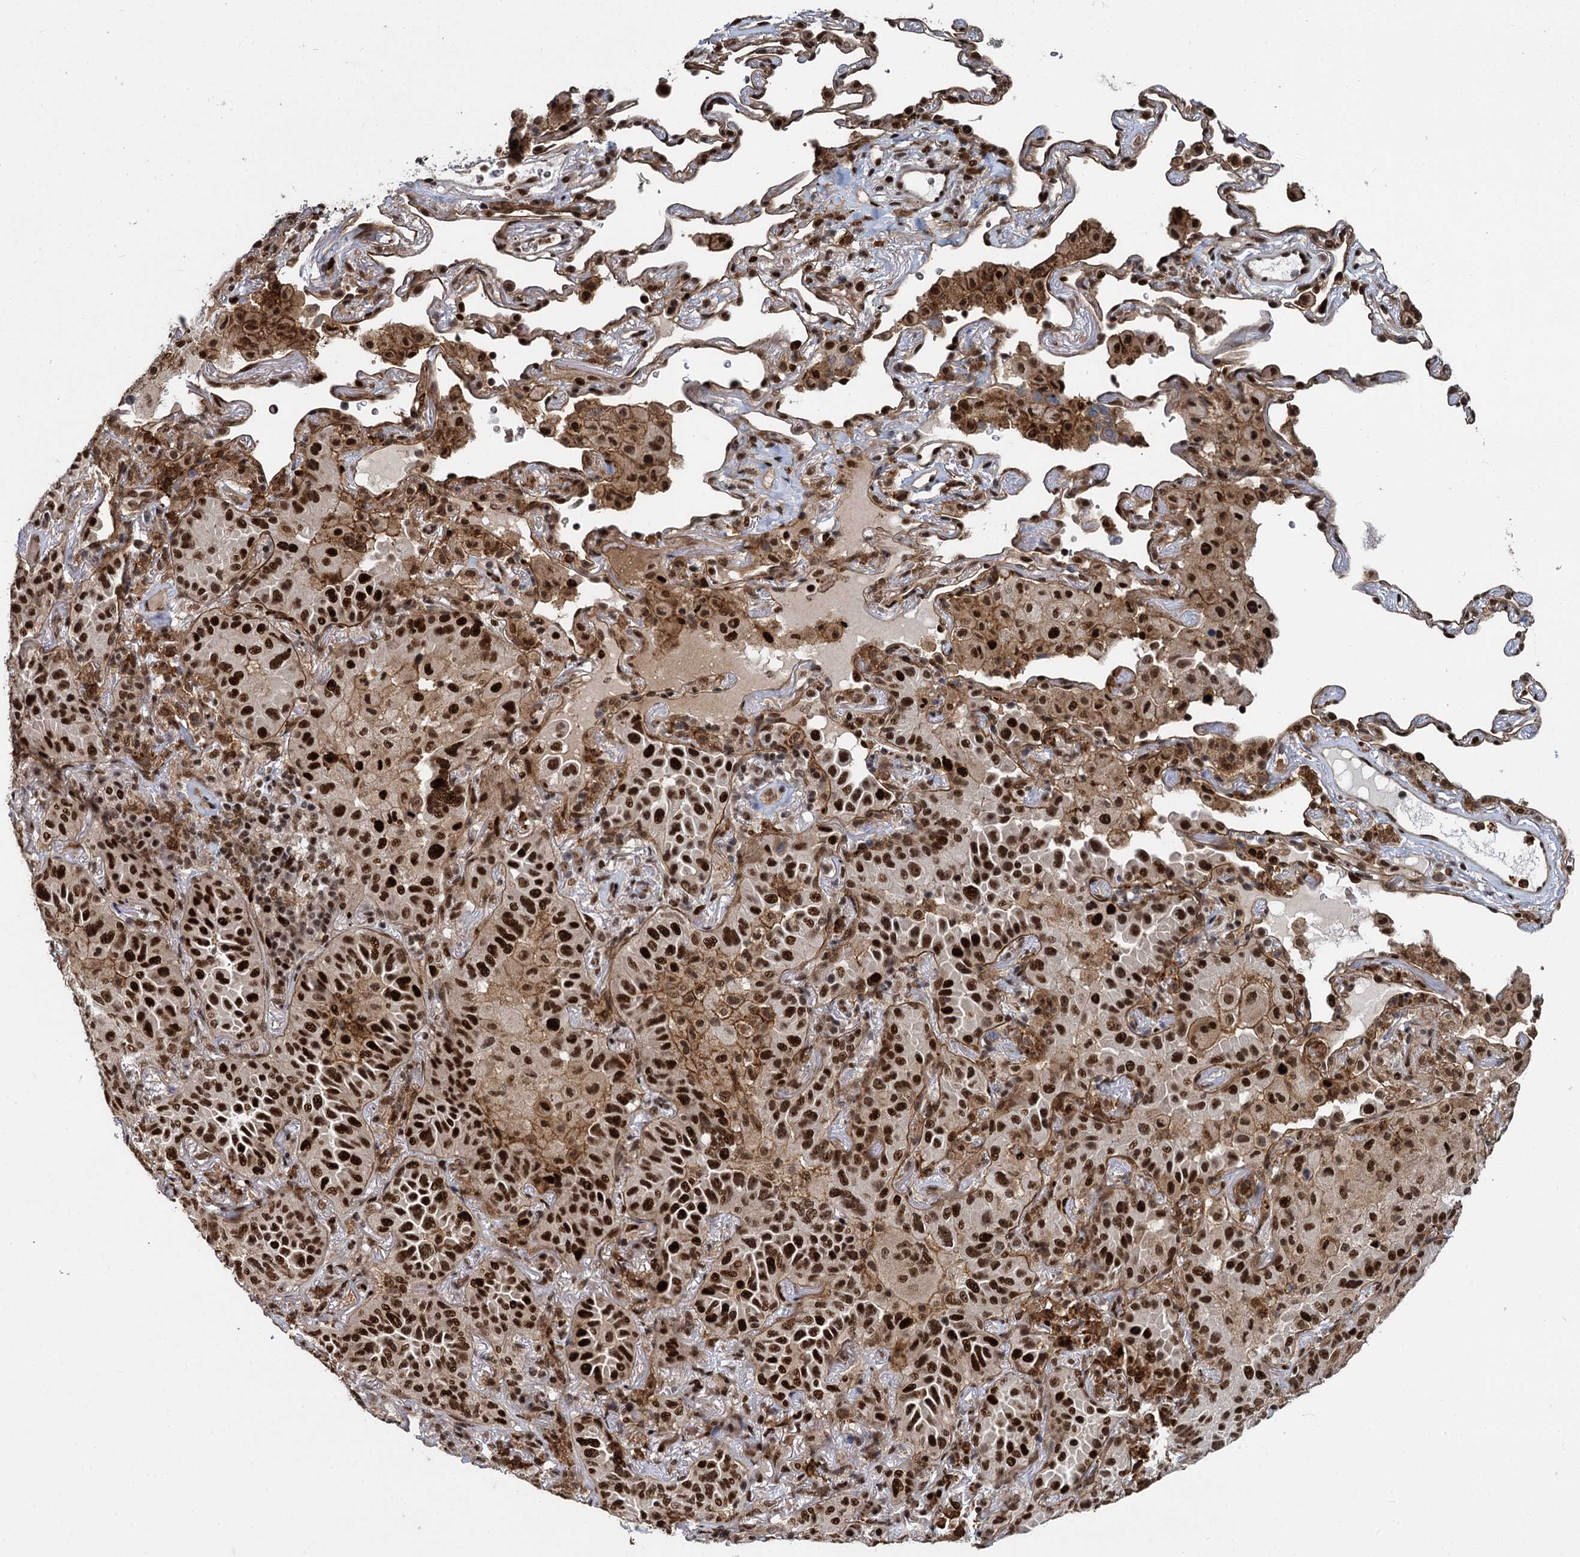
{"staining": {"intensity": "strong", "quantity": ">75%", "location": "nuclear"}, "tissue": "lung cancer", "cell_type": "Tumor cells", "image_type": "cancer", "snomed": [{"axis": "morphology", "description": "Adenocarcinoma, NOS"}, {"axis": "topography", "description": "Lung"}], "caption": "IHC photomicrograph of lung cancer stained for a protein (brown), which exhibits high levels of strong nuclear expression in approximately >75% of tumor cells.", "gene": "ANKRD49", "patient": {"sex": "female", "age": 69}}